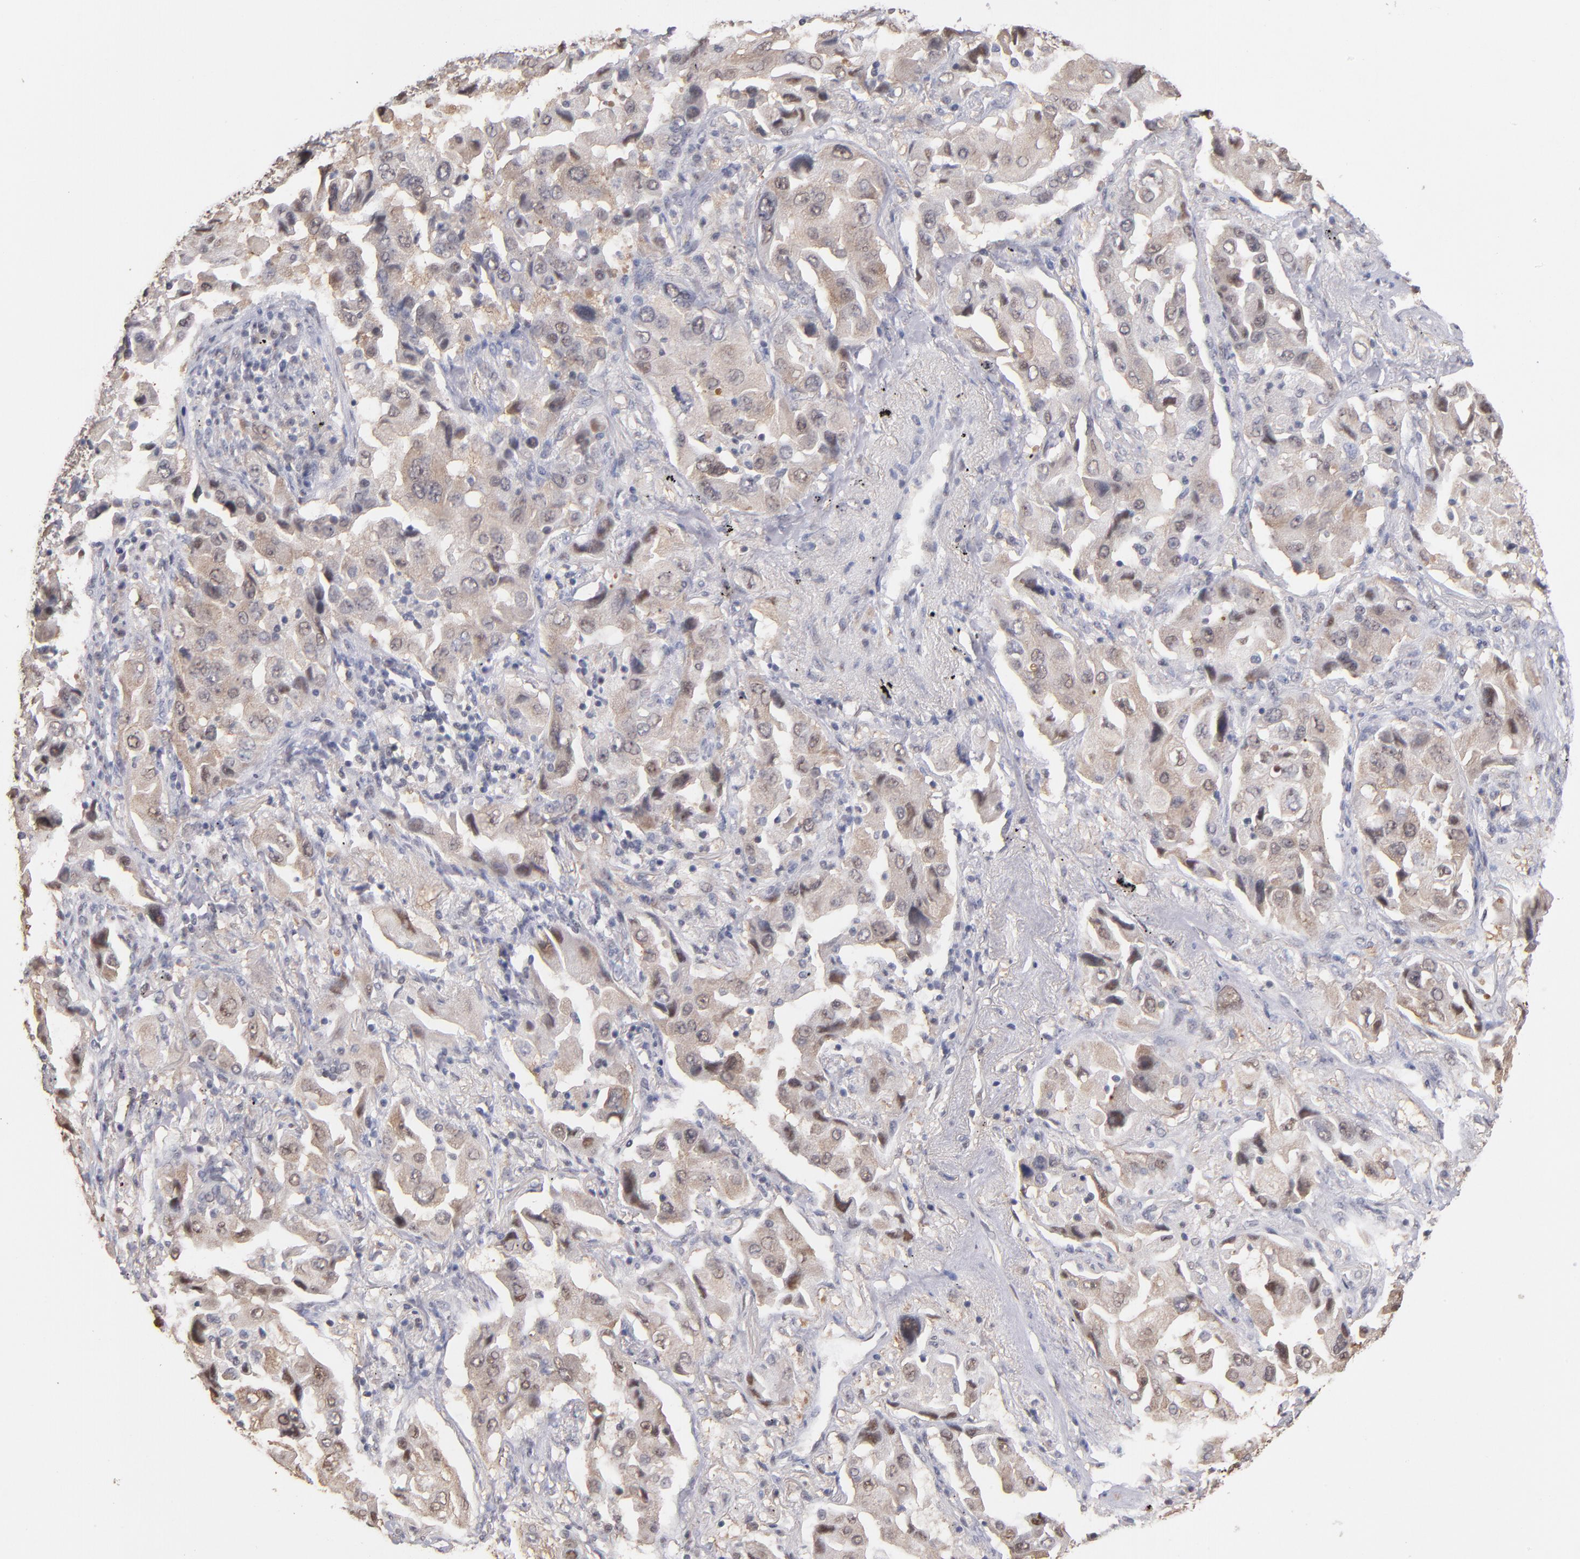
{"staining": {"intensity": "weak", "quantity": "25%-75%", "location": "nuclear"}, "tissue": "lung cancer", "cell_type": "Tumor cells", "image_type": "cancer", "snomed": [{"axis": "morphology", "description": "Adenocarcinoma, NOS"}, {"axis": "topography", "description": "Lung"}], "caption": "Tumor cells display weak nuclear staining in about 25%-75% of cells in lung cancer. (DAB (3,3'-diaminobenzidine) = brown stain, brightfield microscopy at high magnification).", "gene": "PSMD10", "patient": {"sex": "female", "age": 65}}